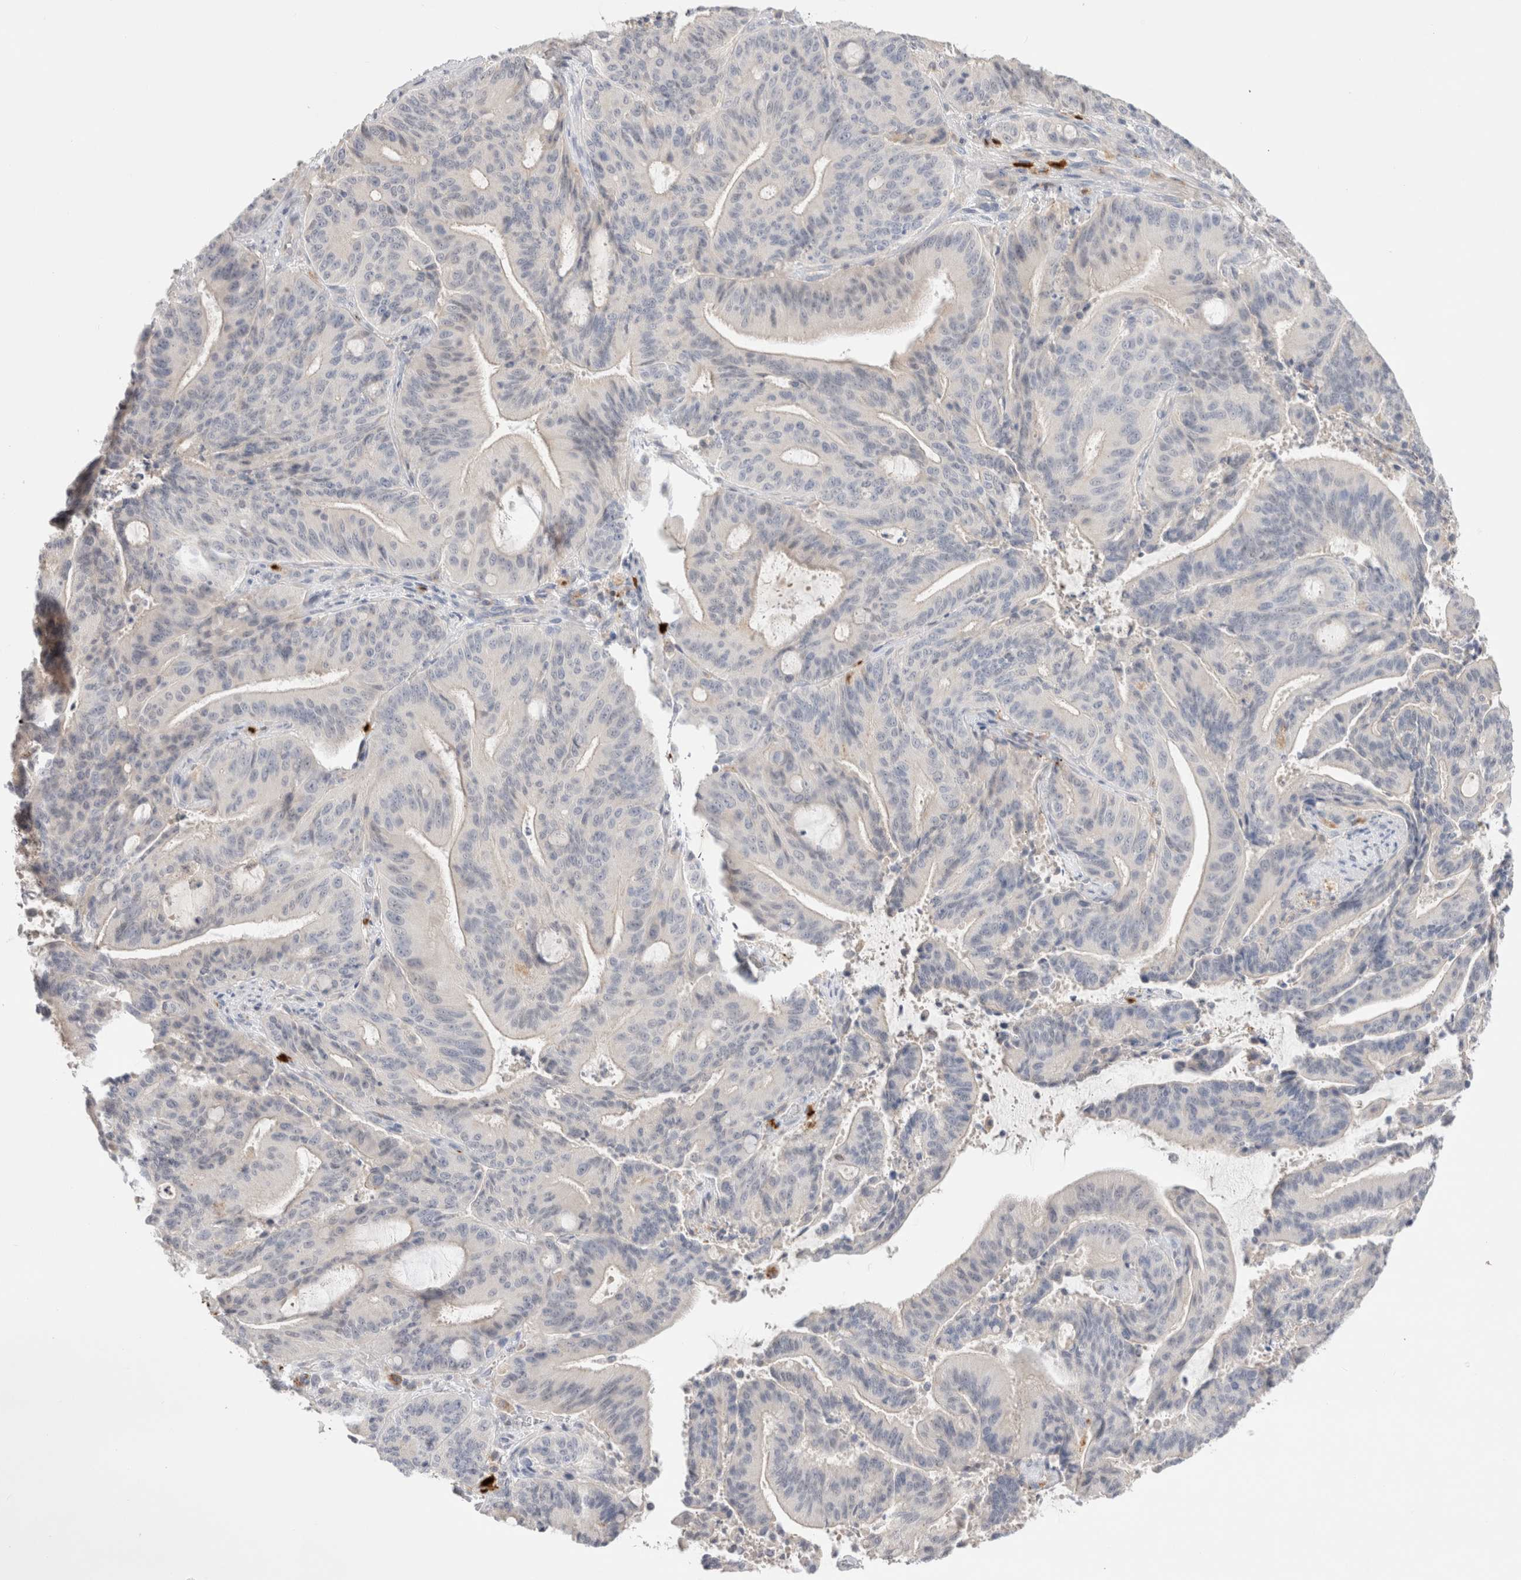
{"staining": {"intensity": "negative", "quantity": "none", "location": "none"}, "tissue": "liver cancer", "cell_type": "Tumor cells", "image_type": "cancer", "snomed": [{"axis": "morphology", "description": "Normal tissue, NOS"}, {"axis": "morphology", "description": "Cholangiocarcinoma"}, {"axis": "topography", "description": "Liver"}, {"axis": "topography", "description": "Peripheral nerve tissue"}], "caption": "DAB immunohistochemical staining of human liver cancer displays no significant staining in tumor cells.", "gene": "HPGDS", "patient": {"sex": "female", "age": 73}}